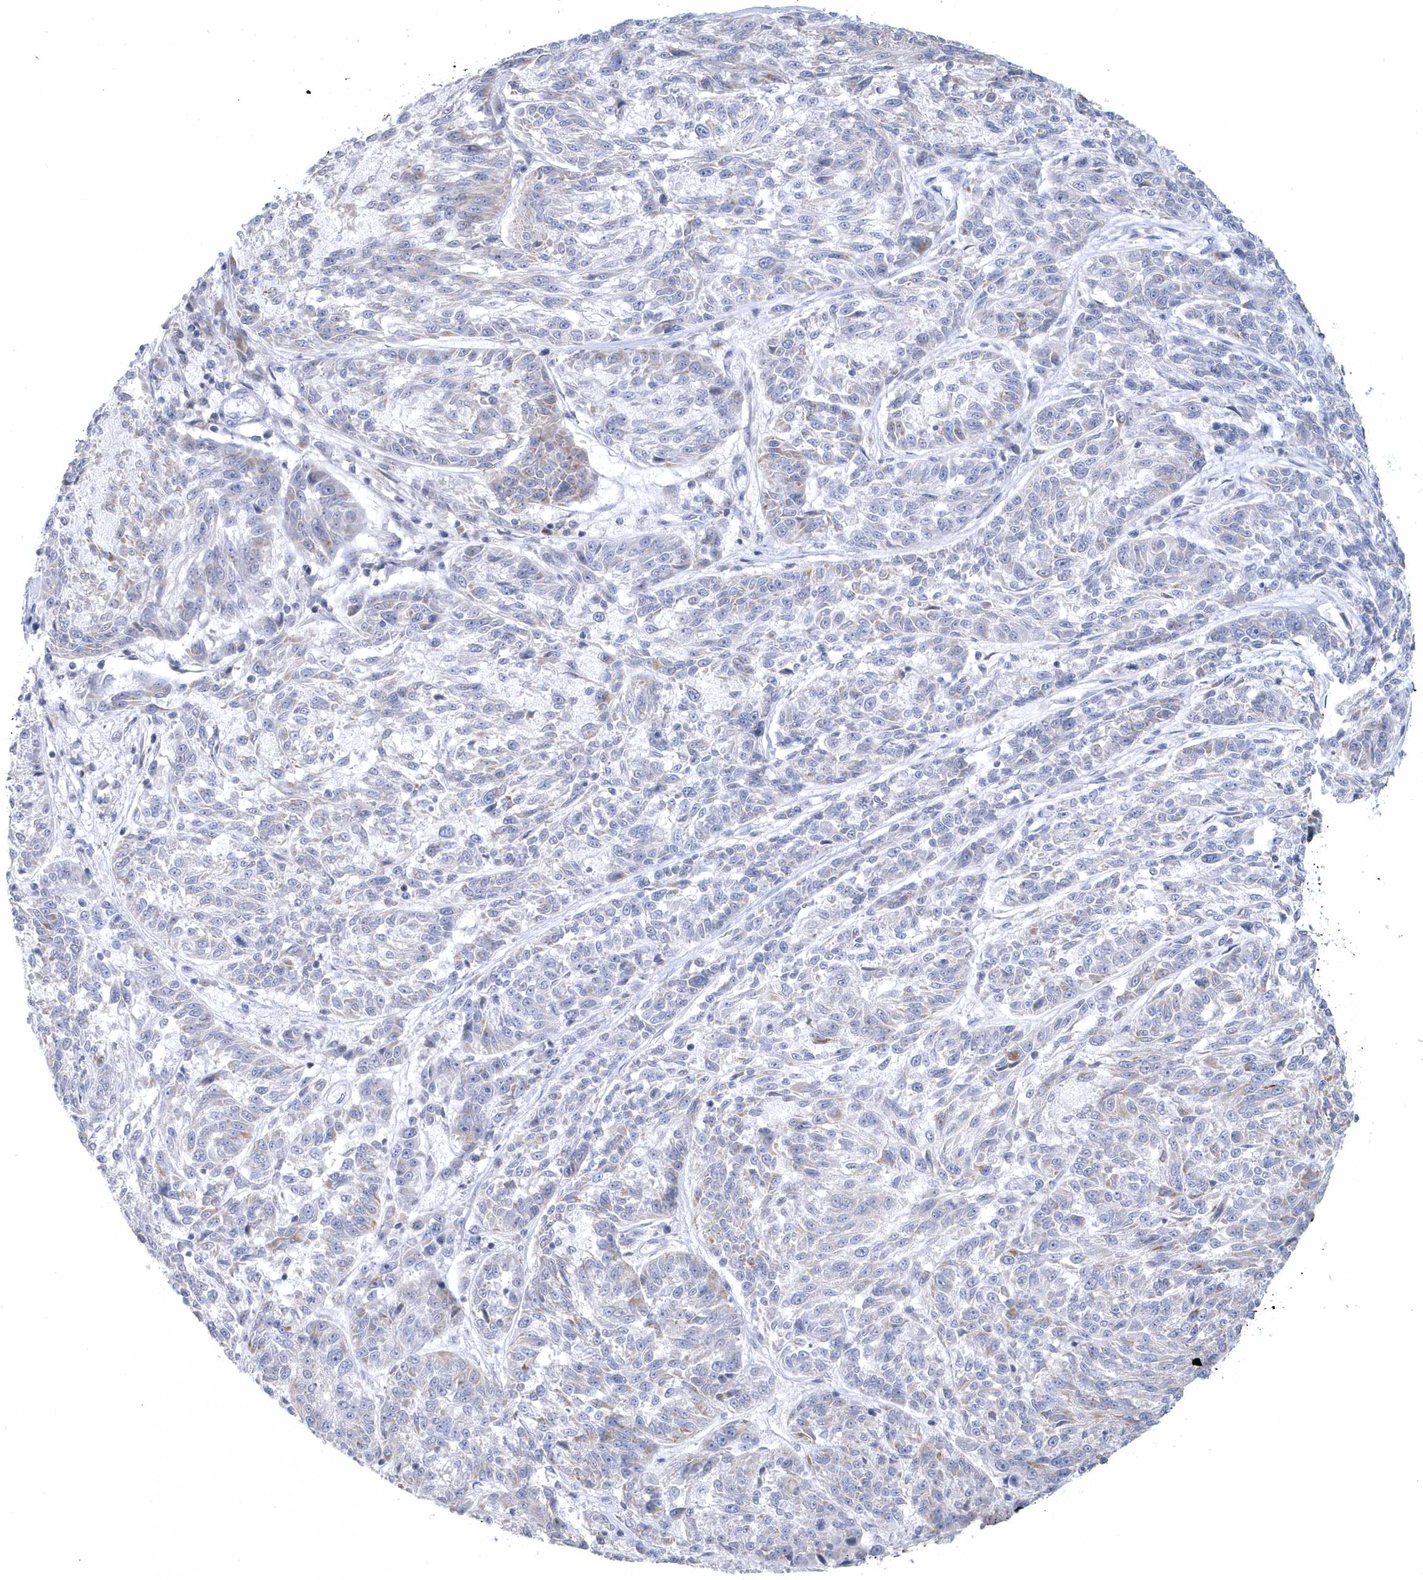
{"staining": {"intensity": "negative", "quantity": "none", "location": "none"}, "tissue": "melanoma", "cell_type": "Tumor cells", "image_type": "cancer", "snomed": [{"axis": "morphology", "description": "Malignant melanoma, NOS"}, {"axis": "topography", "description": "Skin"}], "caption": "A histopathology image of human malignant melanoma is negative for staining in tumor cells.", "gene": "NIPAL1", "patient": {"sex": "male", "age": 53}}